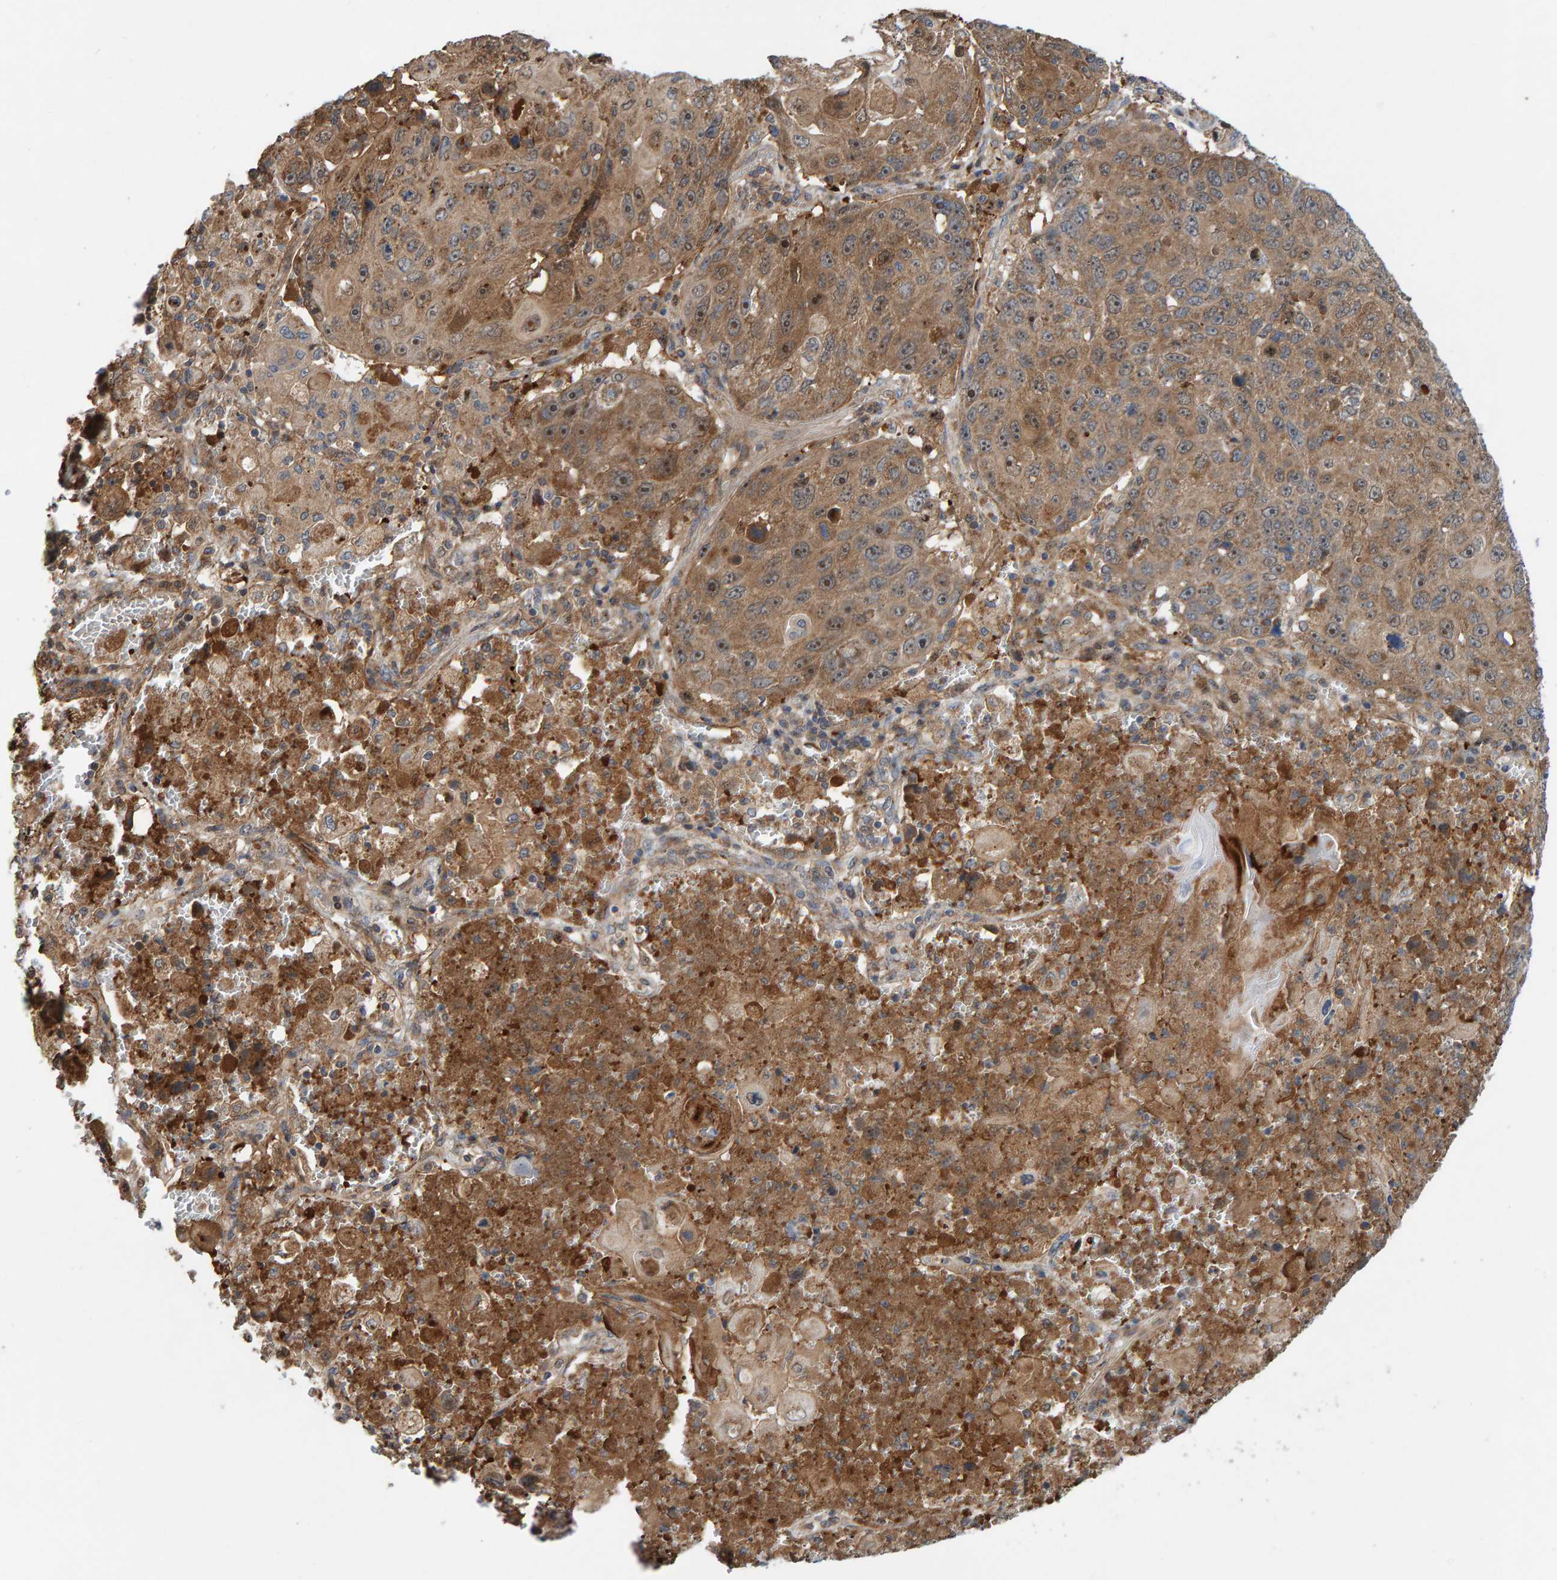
{"staining": {"intensity": "moderate", "quantity": ">75%", "location": "cytoplasmic/membranous"}, "tissue": "lung cancer", "cell_type": "Tumor cells", "image_type": "cancer", "snomed": [{"axis": "morphology", "description": "Squamous cell carcinoma, NOS"}, {"axis": "topography", "description": "Lung"}], "caption": "Squamous cell carcinoma (lung) tissue shows moderate cytoplasmic/membranous staining in approximately >75% of tumor cells (IHC, brightfield microscopy, high magnification).", "gene": "KIAA0753", "patient": {"sex": "male", "age": 61}}